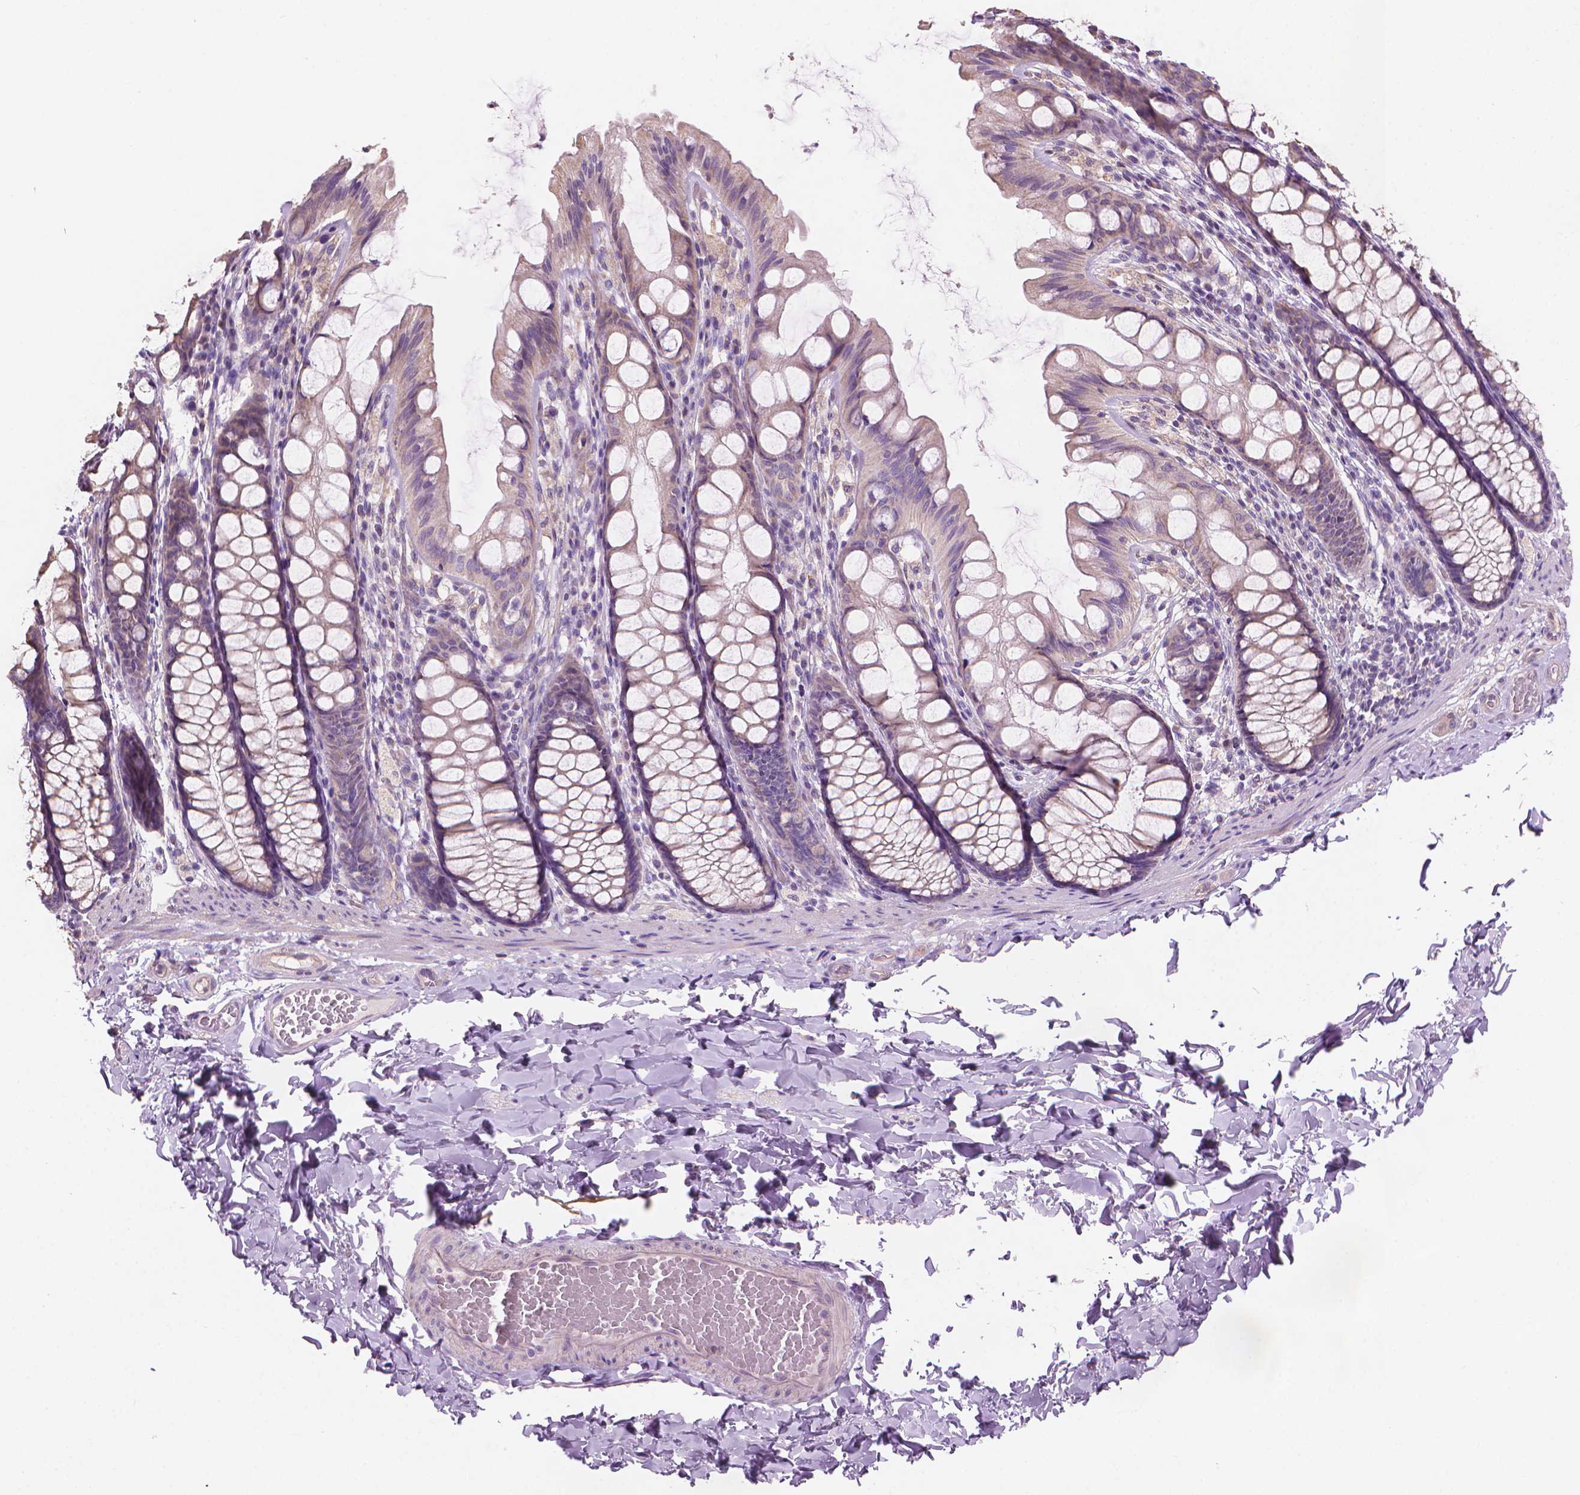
{"staining": {"intensity": "negative", "quantity": "none", "location": "none"}, "tissue": "colon", "cell_type": "Endothelial cells", "image_type": "normal", "snomed": [{"axis": "morphology", "description": "Normal tissue, NOS"}, {"axis": "topography", "description": "Colon"}], "caption": "Endothelial cells show no significant protein expression in benign colon. (DAB IHC with hematoxylin counter stain).", "gene": "TTC29", "patient": {"sex": "male", "age": 47}}